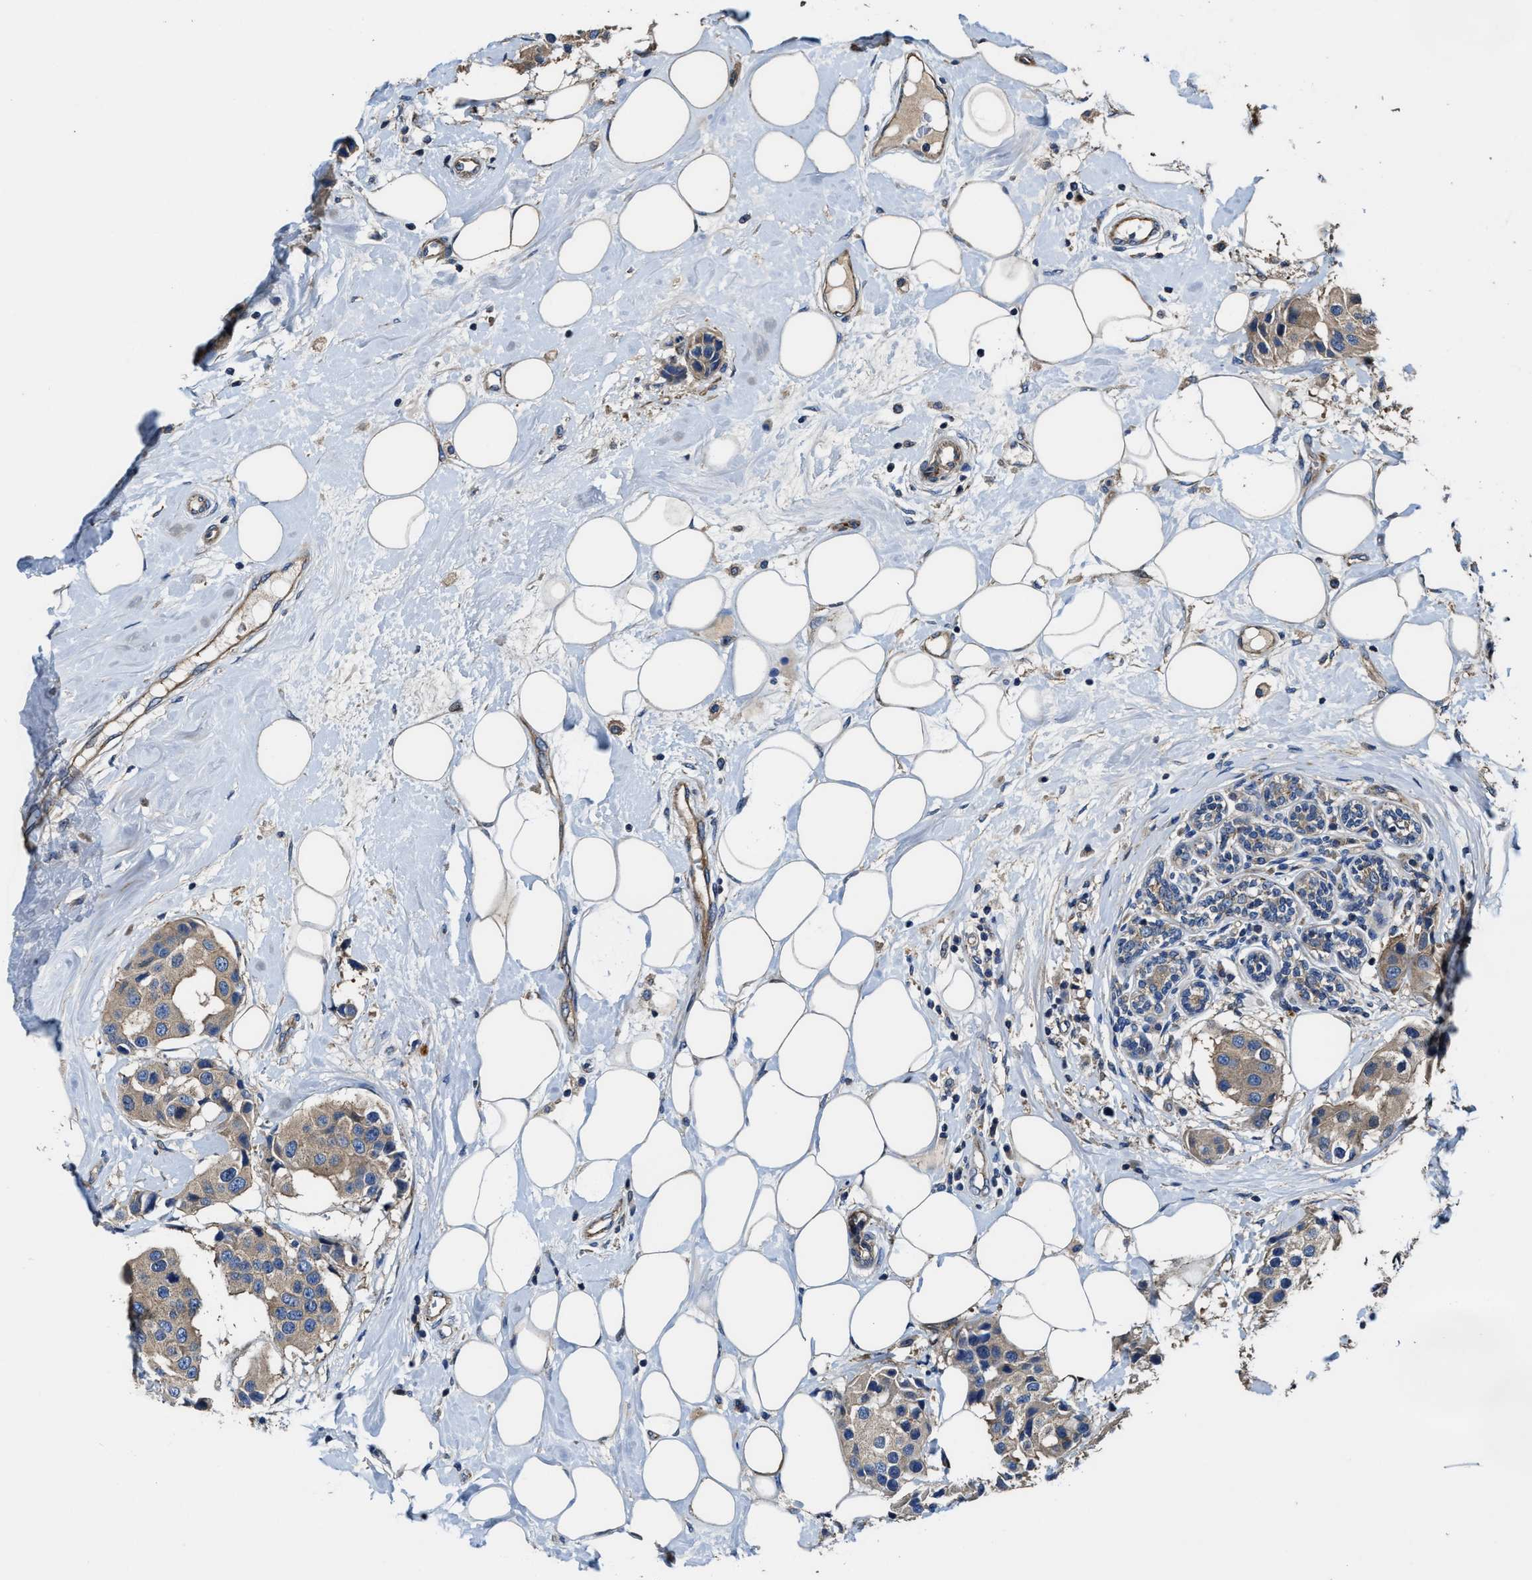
{"staining": {"intensity": "weak", "quantity": ">75%", "location": "cytoplasmic/membranous"}, "tissue": "breast cancer", "cell_type": "Tumor cells", "image_type": "cancer", "snomed": [{"axis": "morphology", "description": "Normal tissue, NOS"}, {"axis": "morphology", "description": "Duct carcinoma"}, {"axis": "topography", "description": "Breast"}], "caption": "Immunohistochemical staining of breast cancer shows low levels of weak cytoplasmic/membranous protein expression in about >75% of tumor cells.", "gene": "PTAR1", "patient": {"sex": "female", "age": 39}}